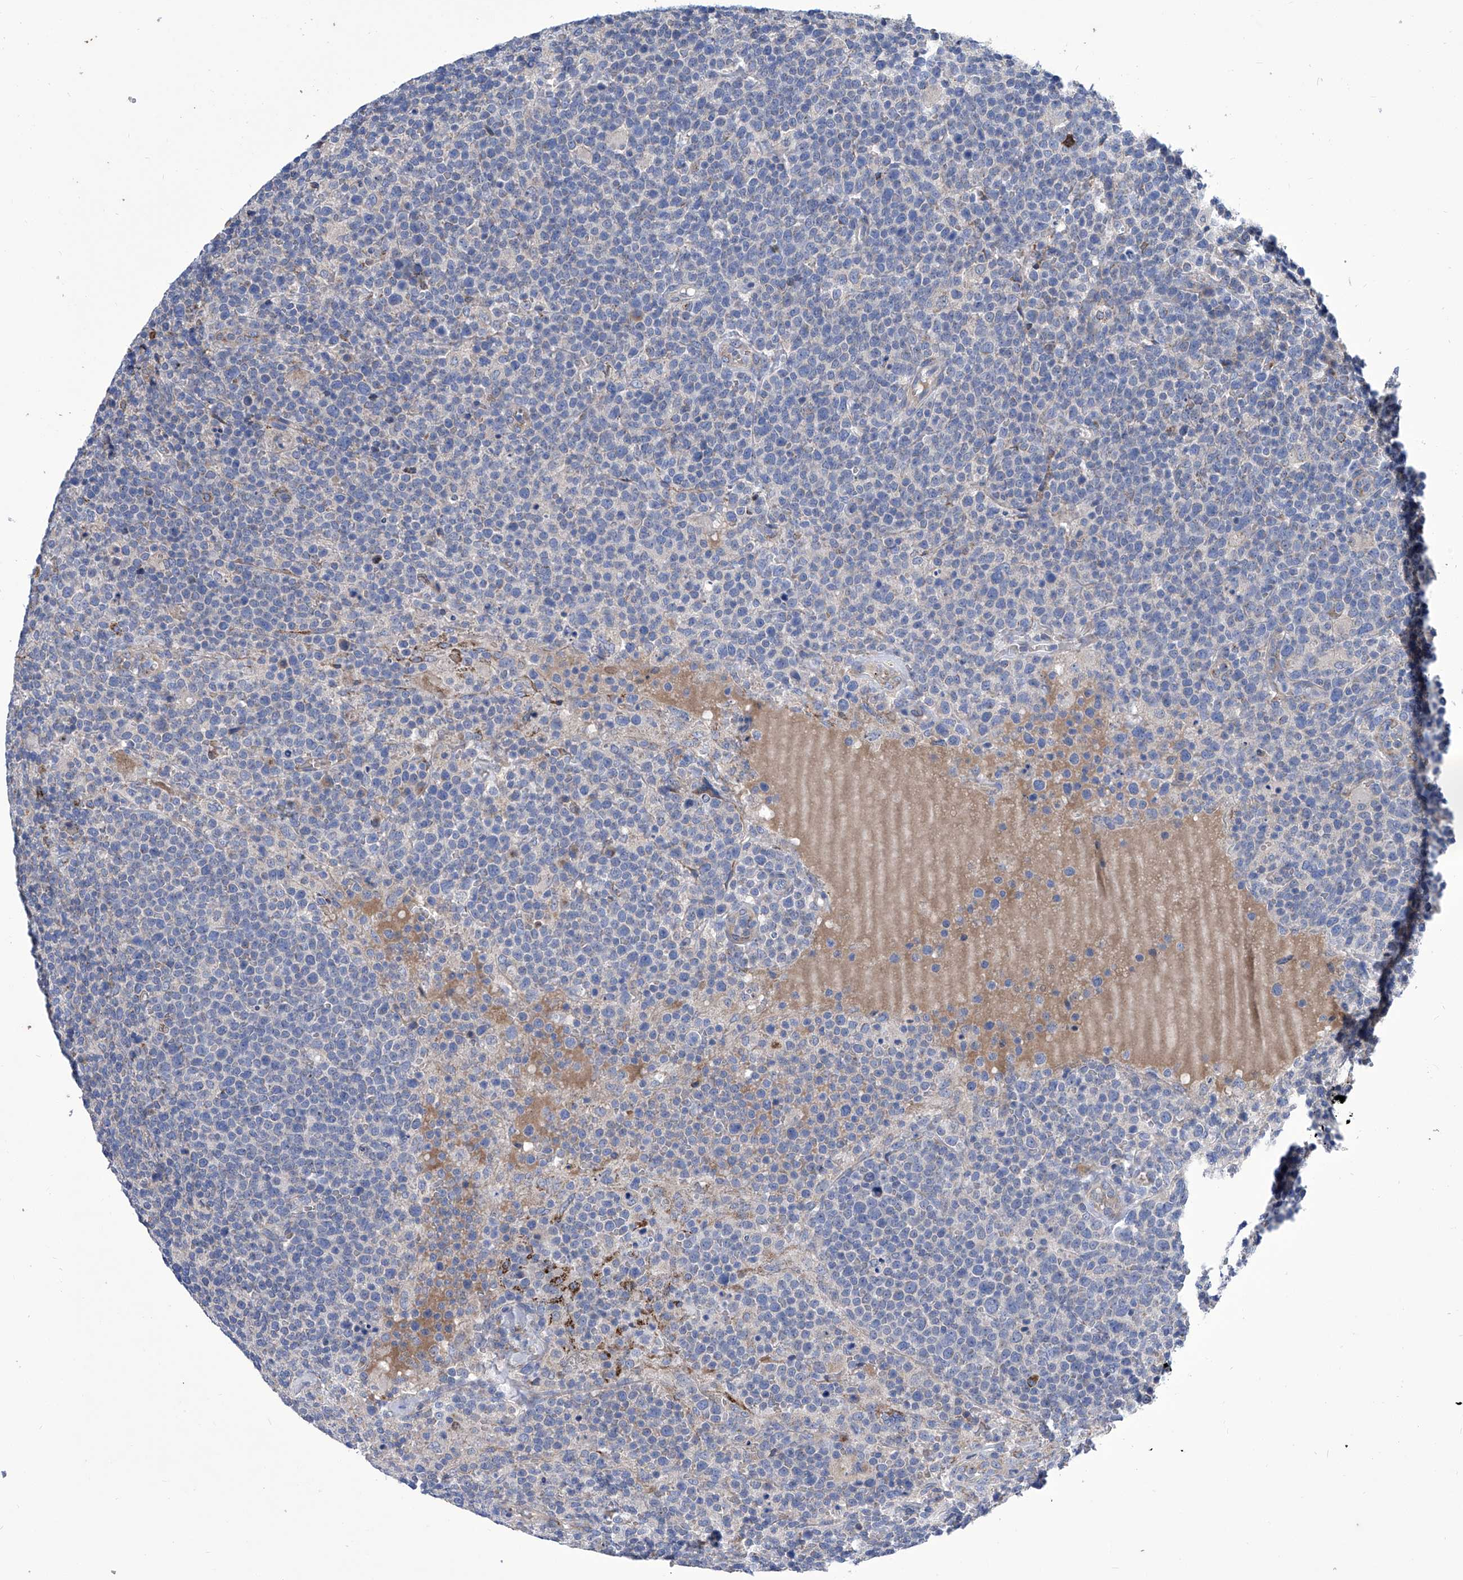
{"staining": {"intensity": "negative", "quantity": "none", "location": "none"}, "tissue": "lymphoma", "cell_type": "Tumor cells", "image_type": "cancer", "snomed": [{"axis": "morphology", "description": "Malignant lymphoma, non-Hodgkin's type, High grade"}, {"axis": "topography", "description": "Lymph node"}], "caption": "High power microscopy histopathology image of an immunohistochemistry (IHC) photomicrograph of lymphoma, revealing no significant positivity in tumor cells. (DAB immunohistochemistry (IHC), high magnification).", "gene": "TJAP1", "patient": {"sex": "male", "age": 61}}